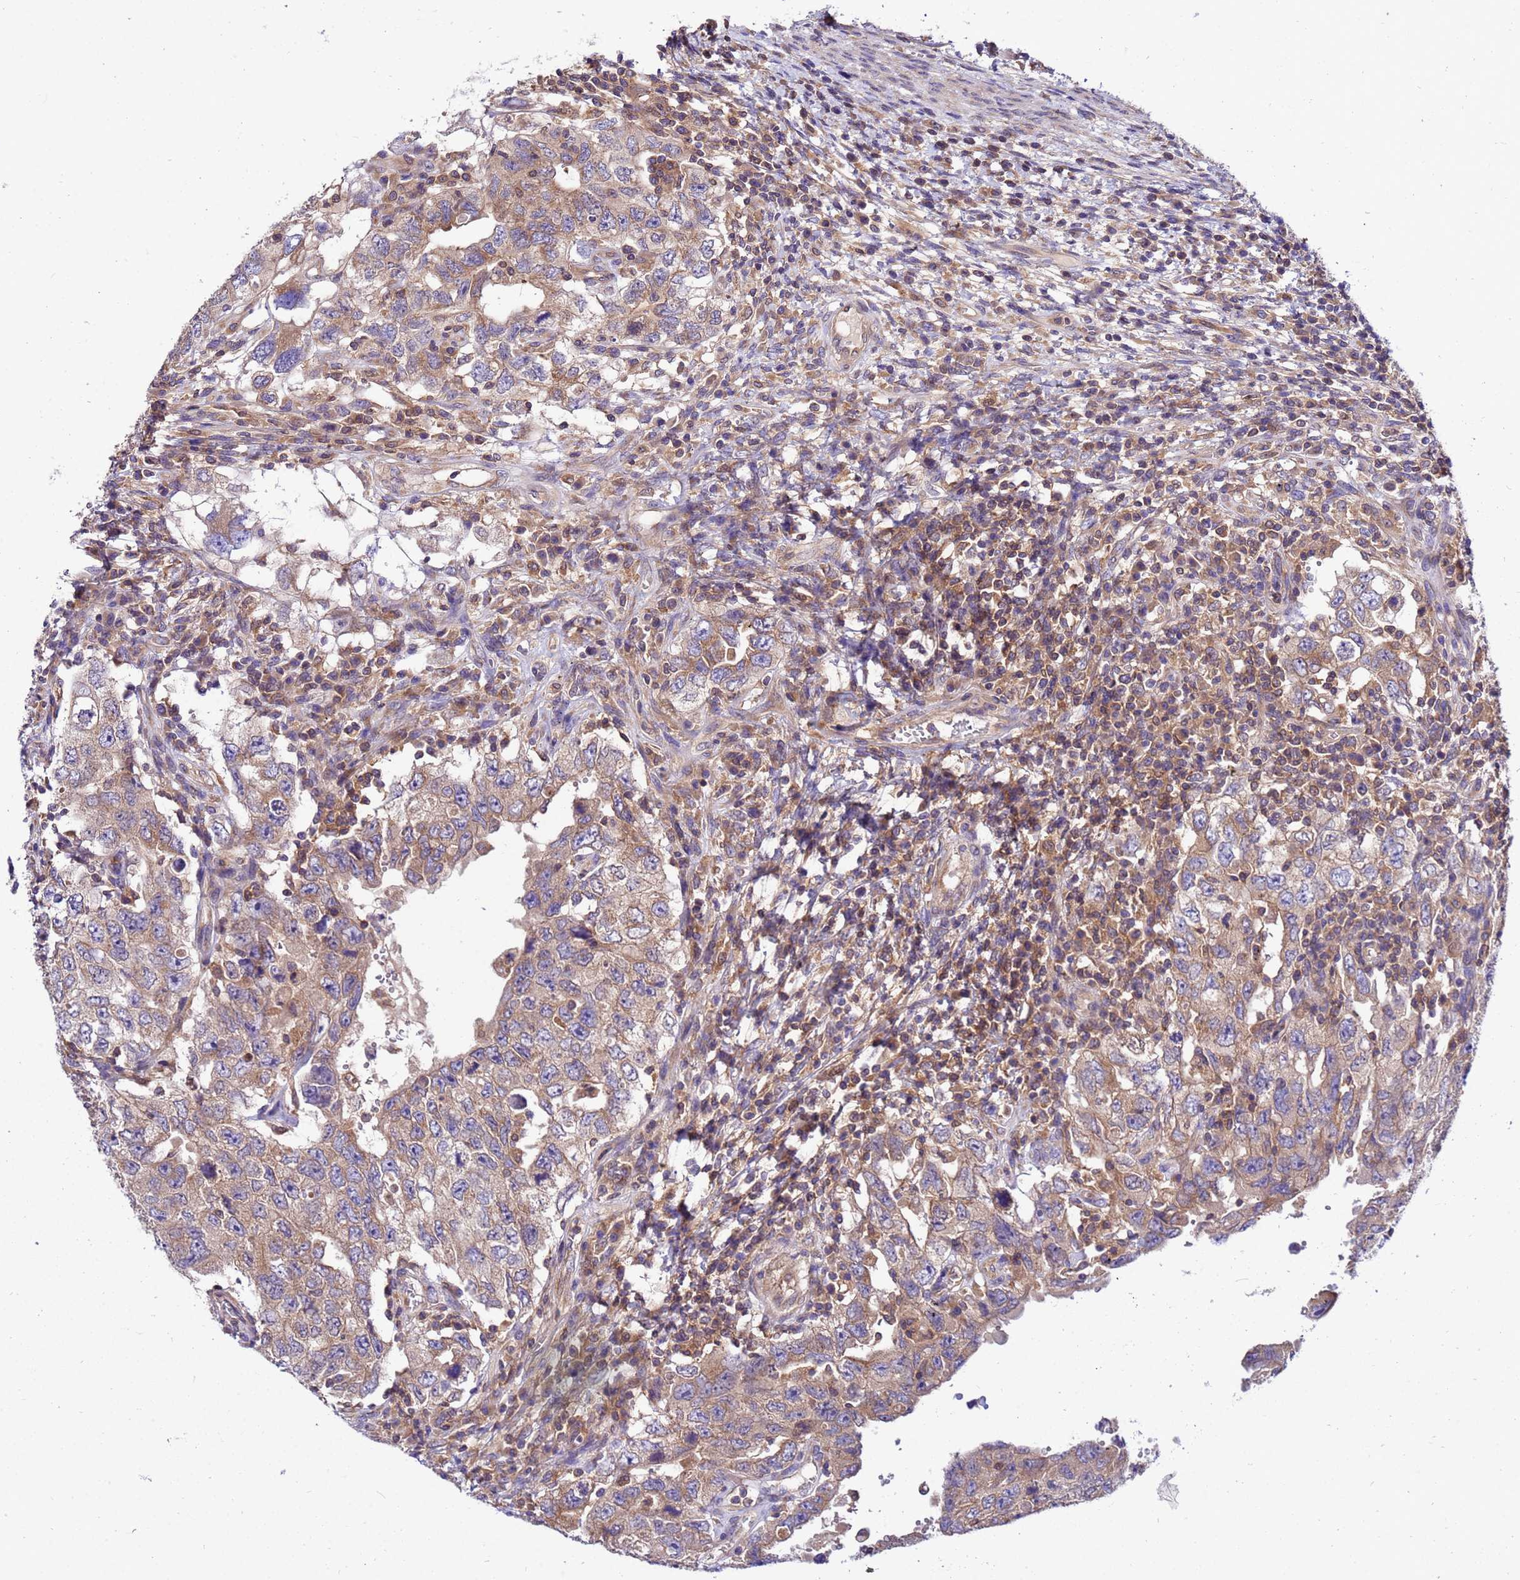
{"staining": {"intensity": "weak", "quantity": "25%-75%", "location": "cytoplasmic/membranous"}, "tissue": "testis cancer", "cell_type": "Tumor cells", "image_type": "cancer", "snomed": [{"axis": "morphology", "description": "Carcinoma, Embryonal, NOS"}, {"axis": "topography", "description": "Testis"}], "caption": "DAB (3,3'-diaminobenzidine) immunohistochemical staining of human testis cancer (embryonal carcinoma) reveals weak cytoplasmic/membranous protein expression in about 25%-75% of tumor cells.", "gene": "GET3", "patient": {"sex": "male", "age": 26}}